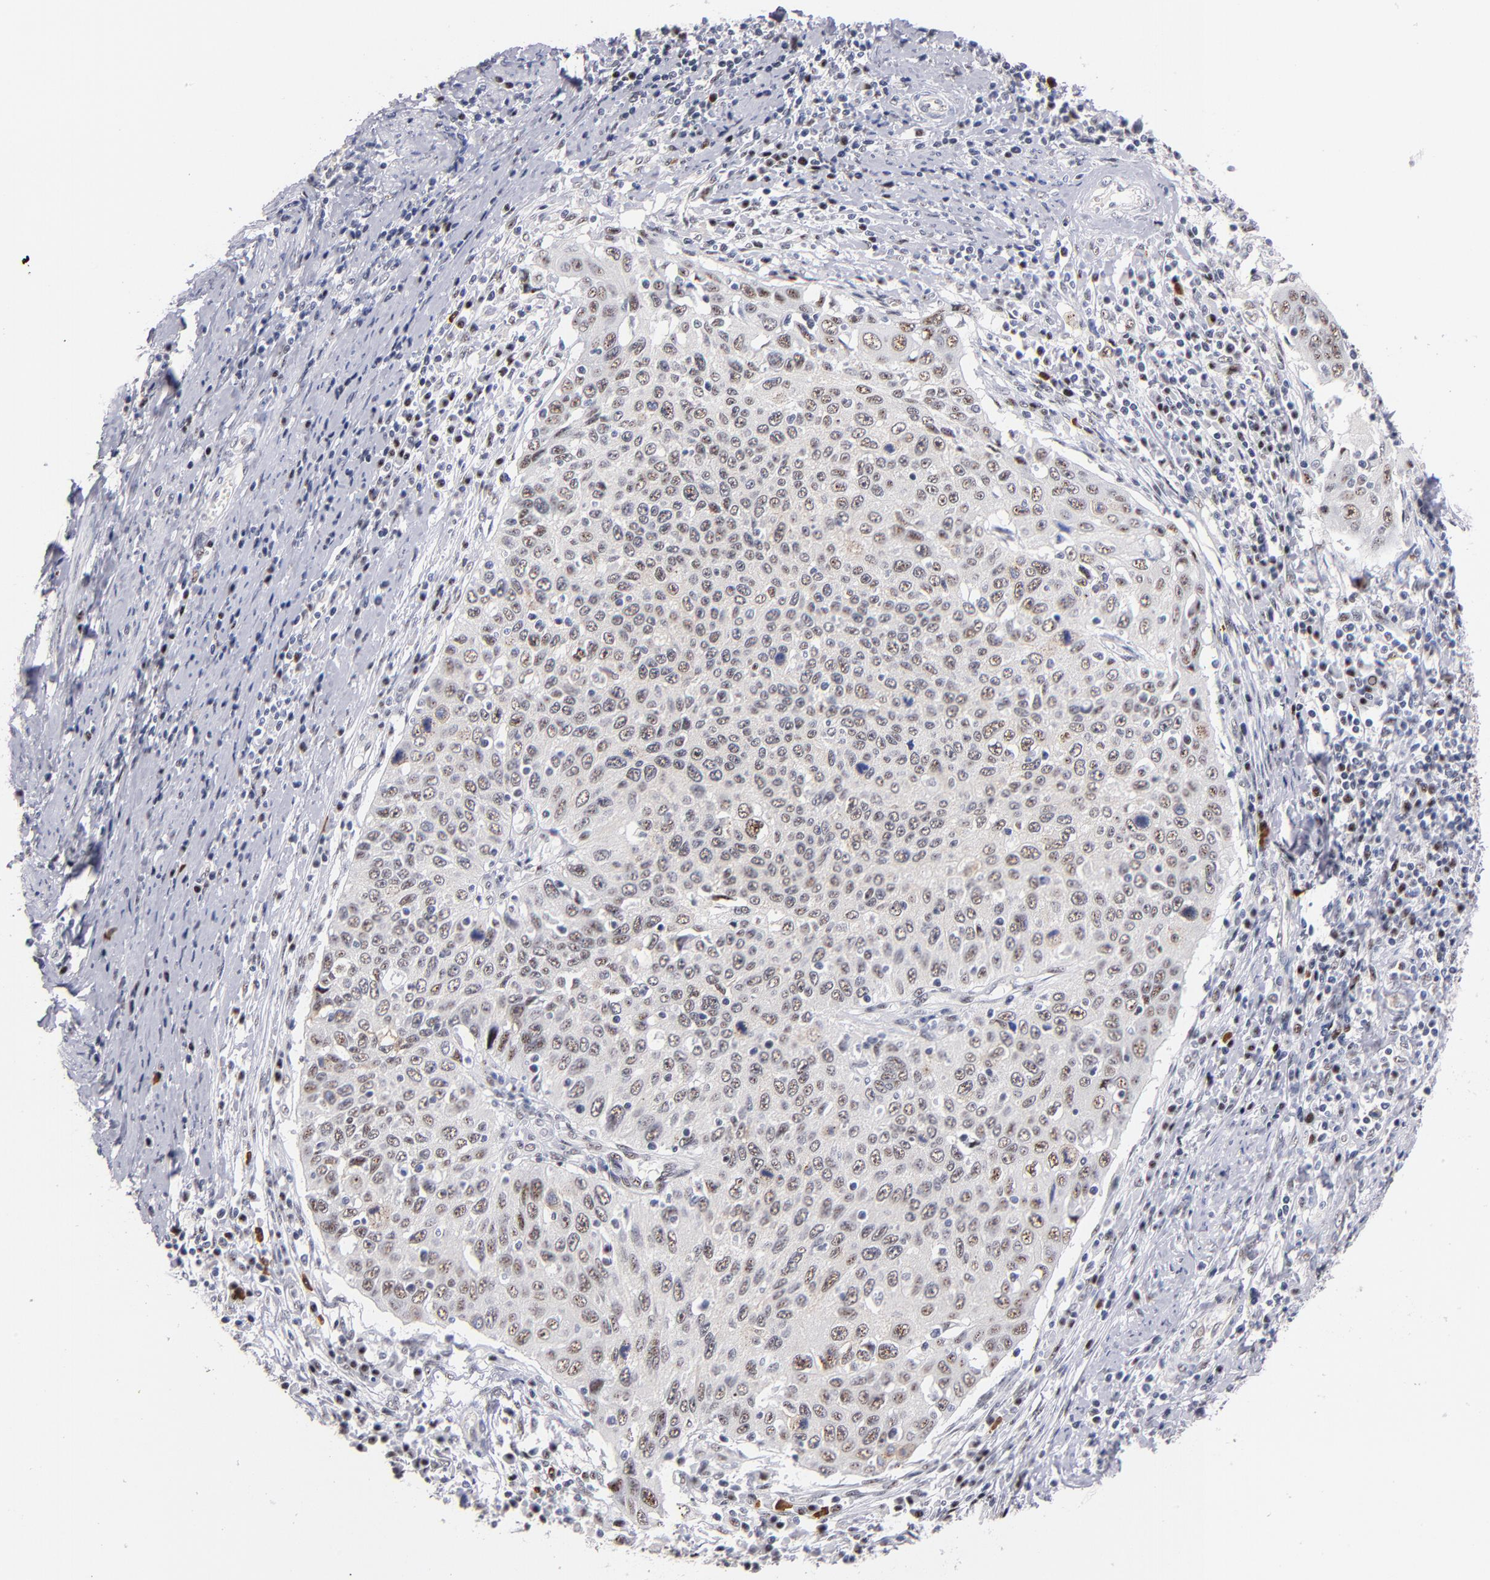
{"staining": {"intensity": "moderate", "quantity": "25%-75%", "location": "nuclear"}, "tissue": "cervical cancer", "cell_type": "Tumor cells", "image_type": "cancer", "snomed": [{"axis": "morphology", "description": "Squamous cell carcinoma, NOS"}, {"axis": "topography", "description": "Cervix"}], "caption": "Protein staining of cervical squamous cell carcinoma tissue exhibits moderate nuclear positivity in about 25%-75% of tumor cells.", "gene": "RAF1", "patient": {"sex": "female", "age": 53}}